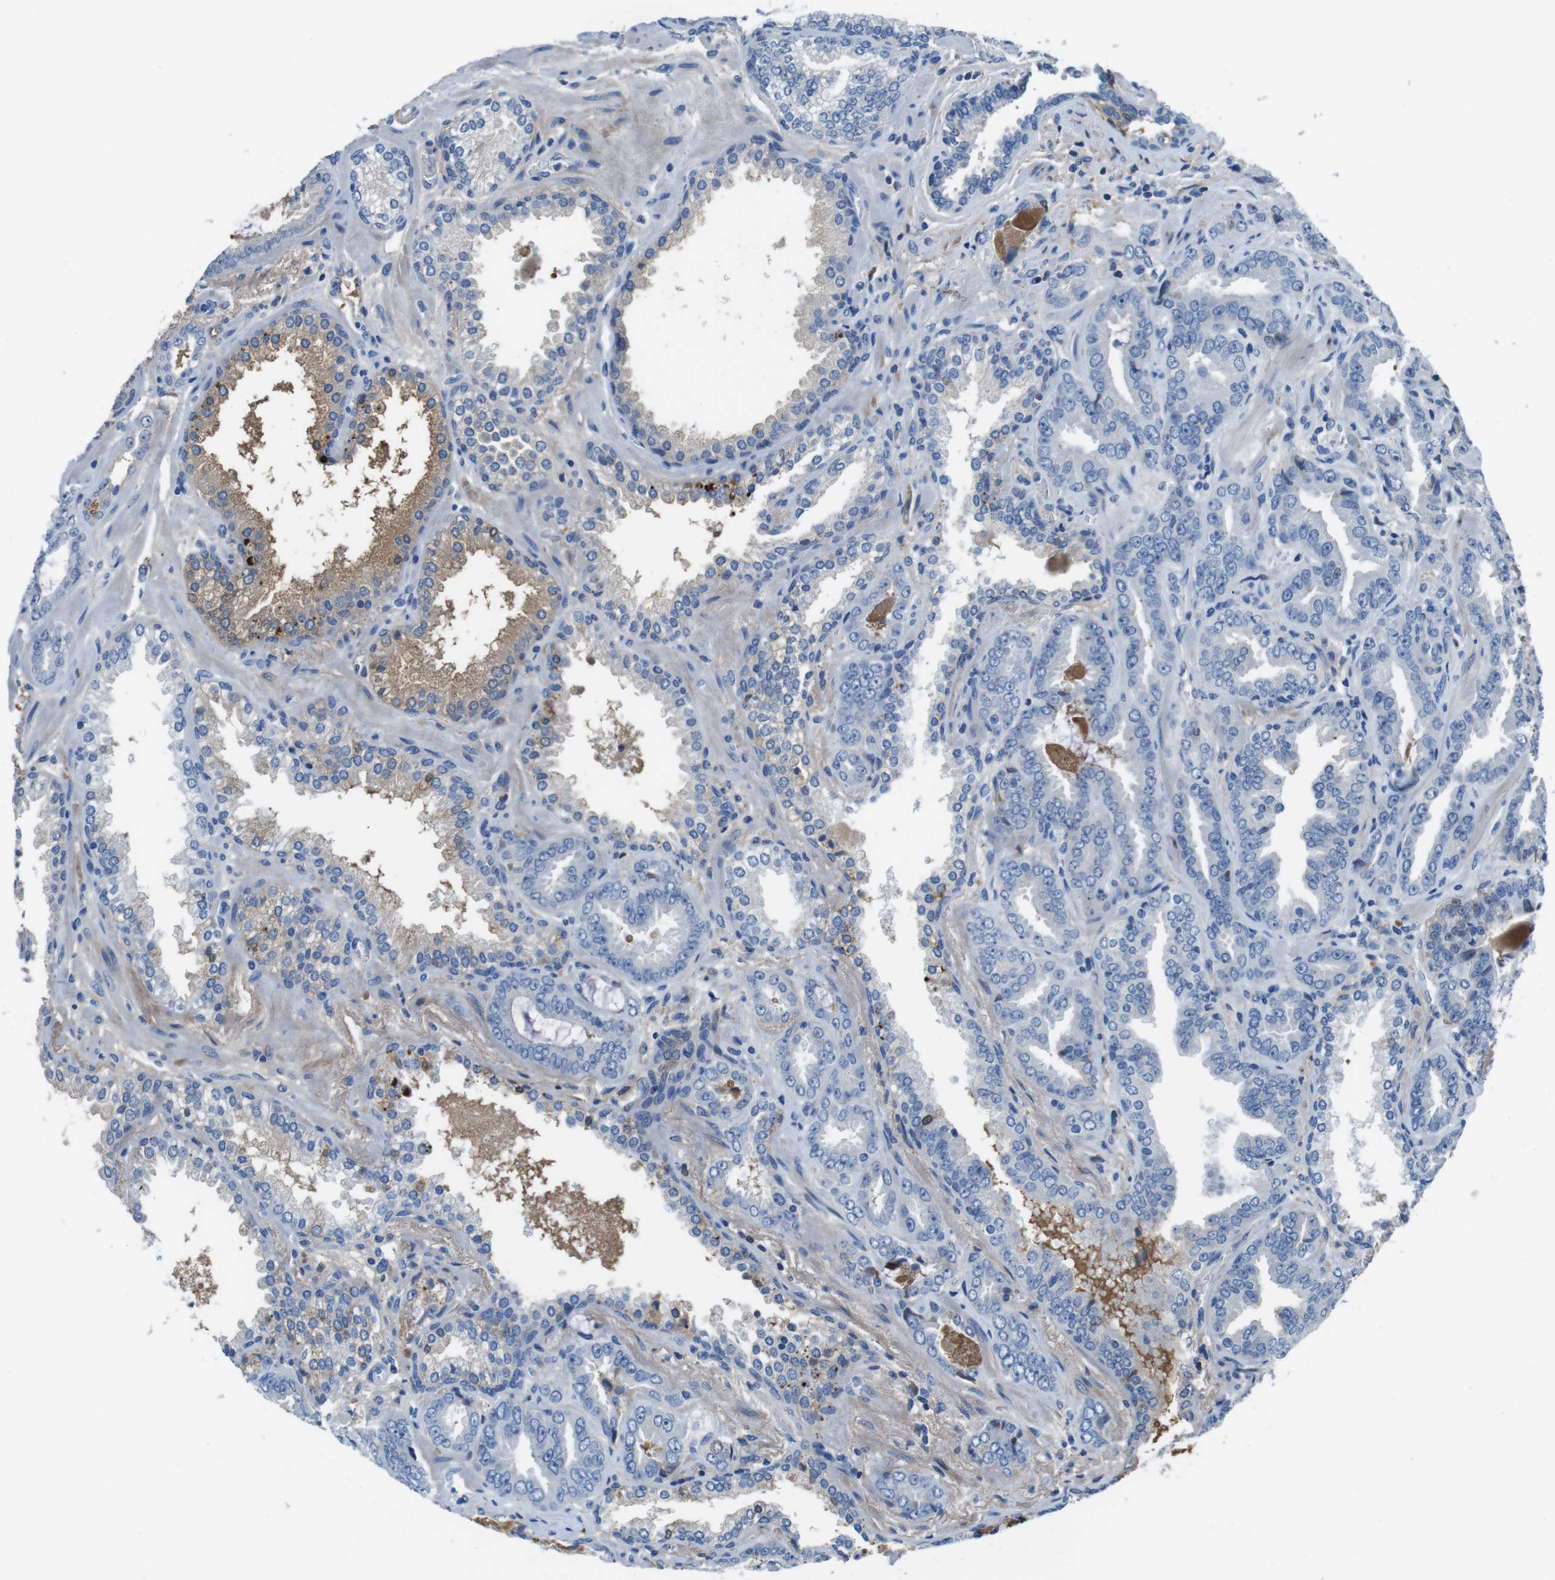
{"staining": {"intensity": "negative", "quantity": "none", "location": "none"}, "tissue": "prostate cancer", "cell_type": "Tumor cells", "image_type": "cancer", "snomed": [{"axis": "morphology", "description": "Adenocarcinoma, Low grade"}, {"axis": "topography", "description": "Prostate"}], "caption": "Prostate cancer was stained to show a protein in brown. There is no significant staining in tumor cells. Nuclei are stained in blue.", "gene": "TMPRSS15", "patient": {"sex": "male", "age": 60}}